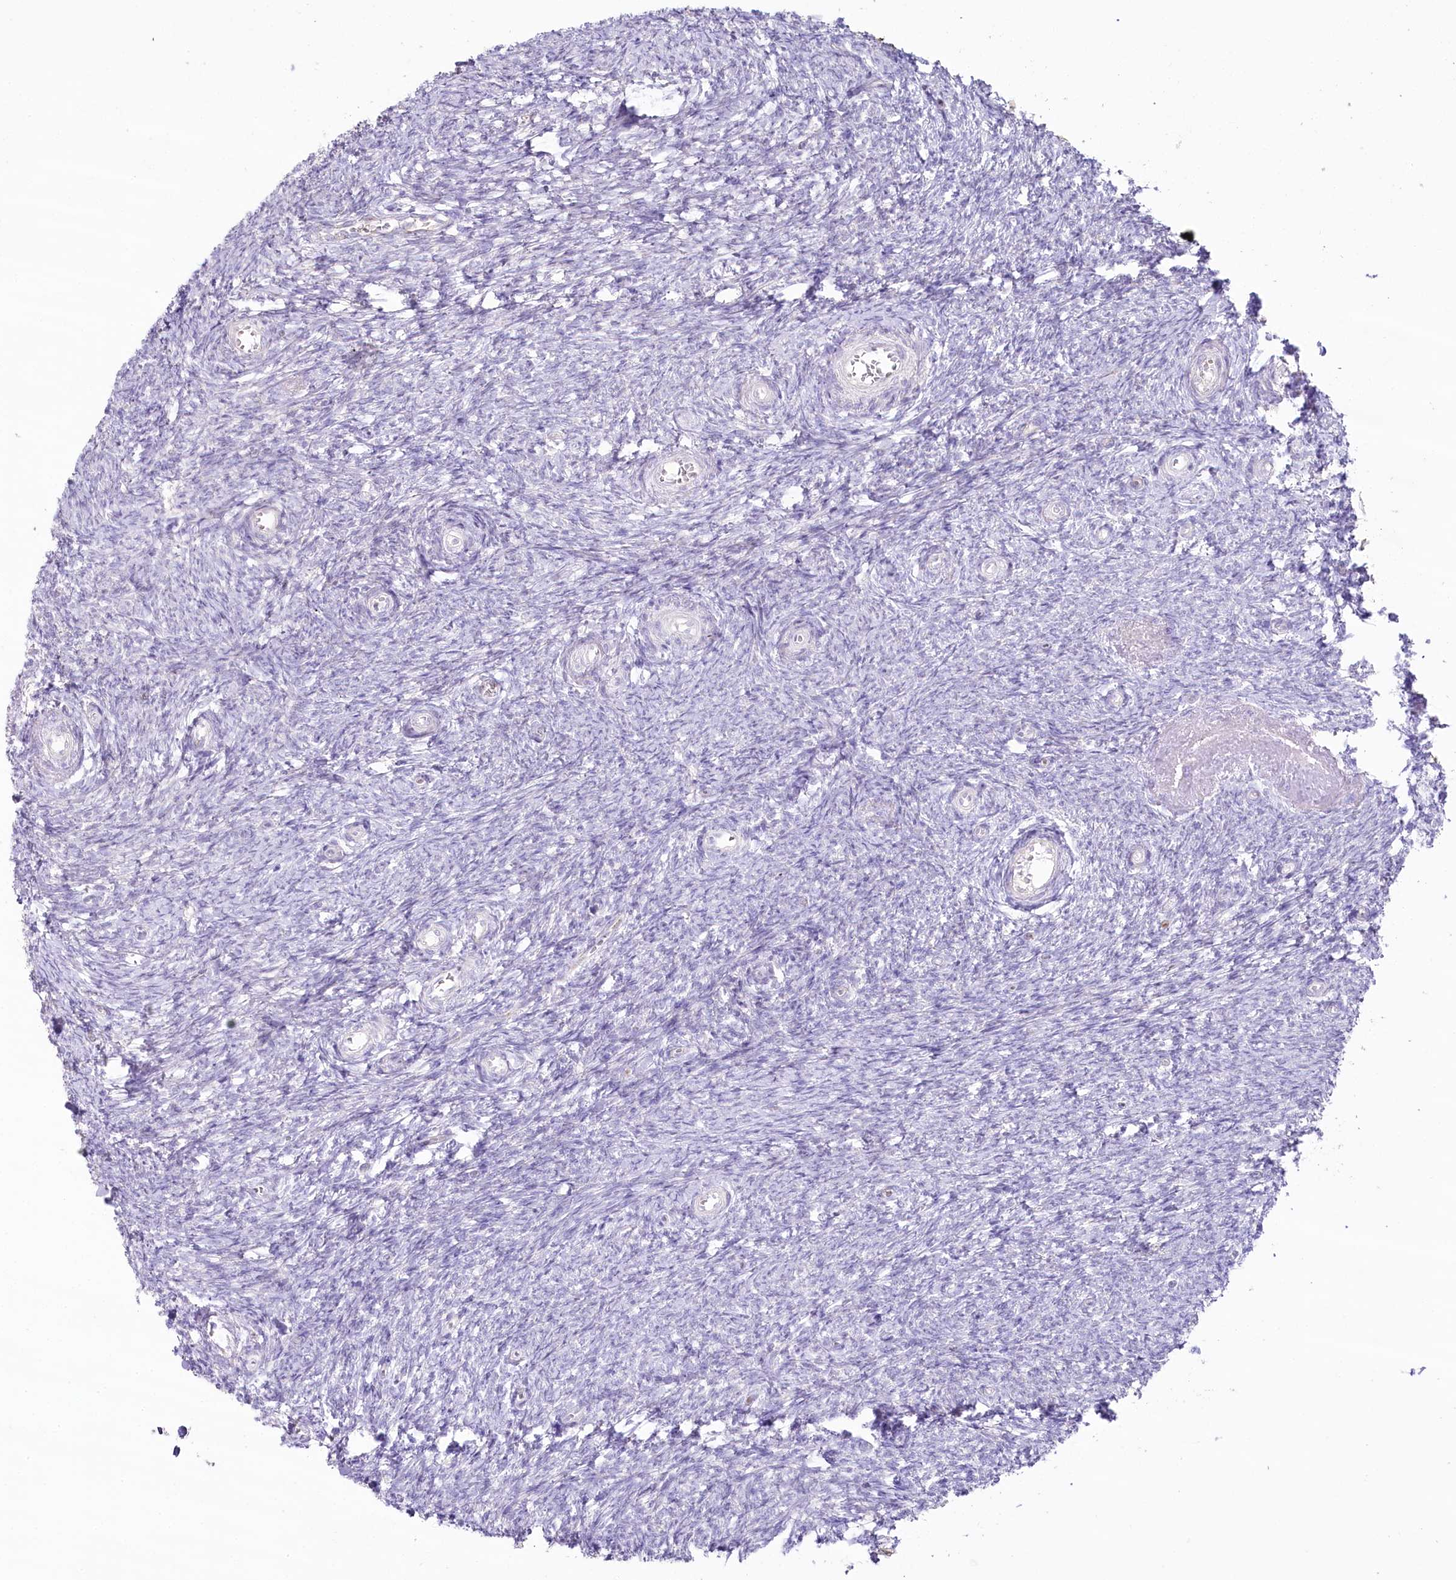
{"staining": {"intensity": "negative", "quantity": "none", "location": "none"}, "tissue": "ovary", "cell_type": "Ovarian stroma cells", "image_type": "normal", "snomed": [{"axis": "morphology", "description": "Normal tissue, NOS"}, {"axis": "topography", "description": "Ovary"}], "caption": "DAB (3,3'-diaminobenzidine) immunohistochemical staining of benign human ovary exhibits no significant expression in ovarian stroma cells. The staining is performed using DAB brown chromogen with nuclei counter-stained in using hematoxylin.", "gene": "SLC6A11", "patient": {"sex": "female", "age": 44}}